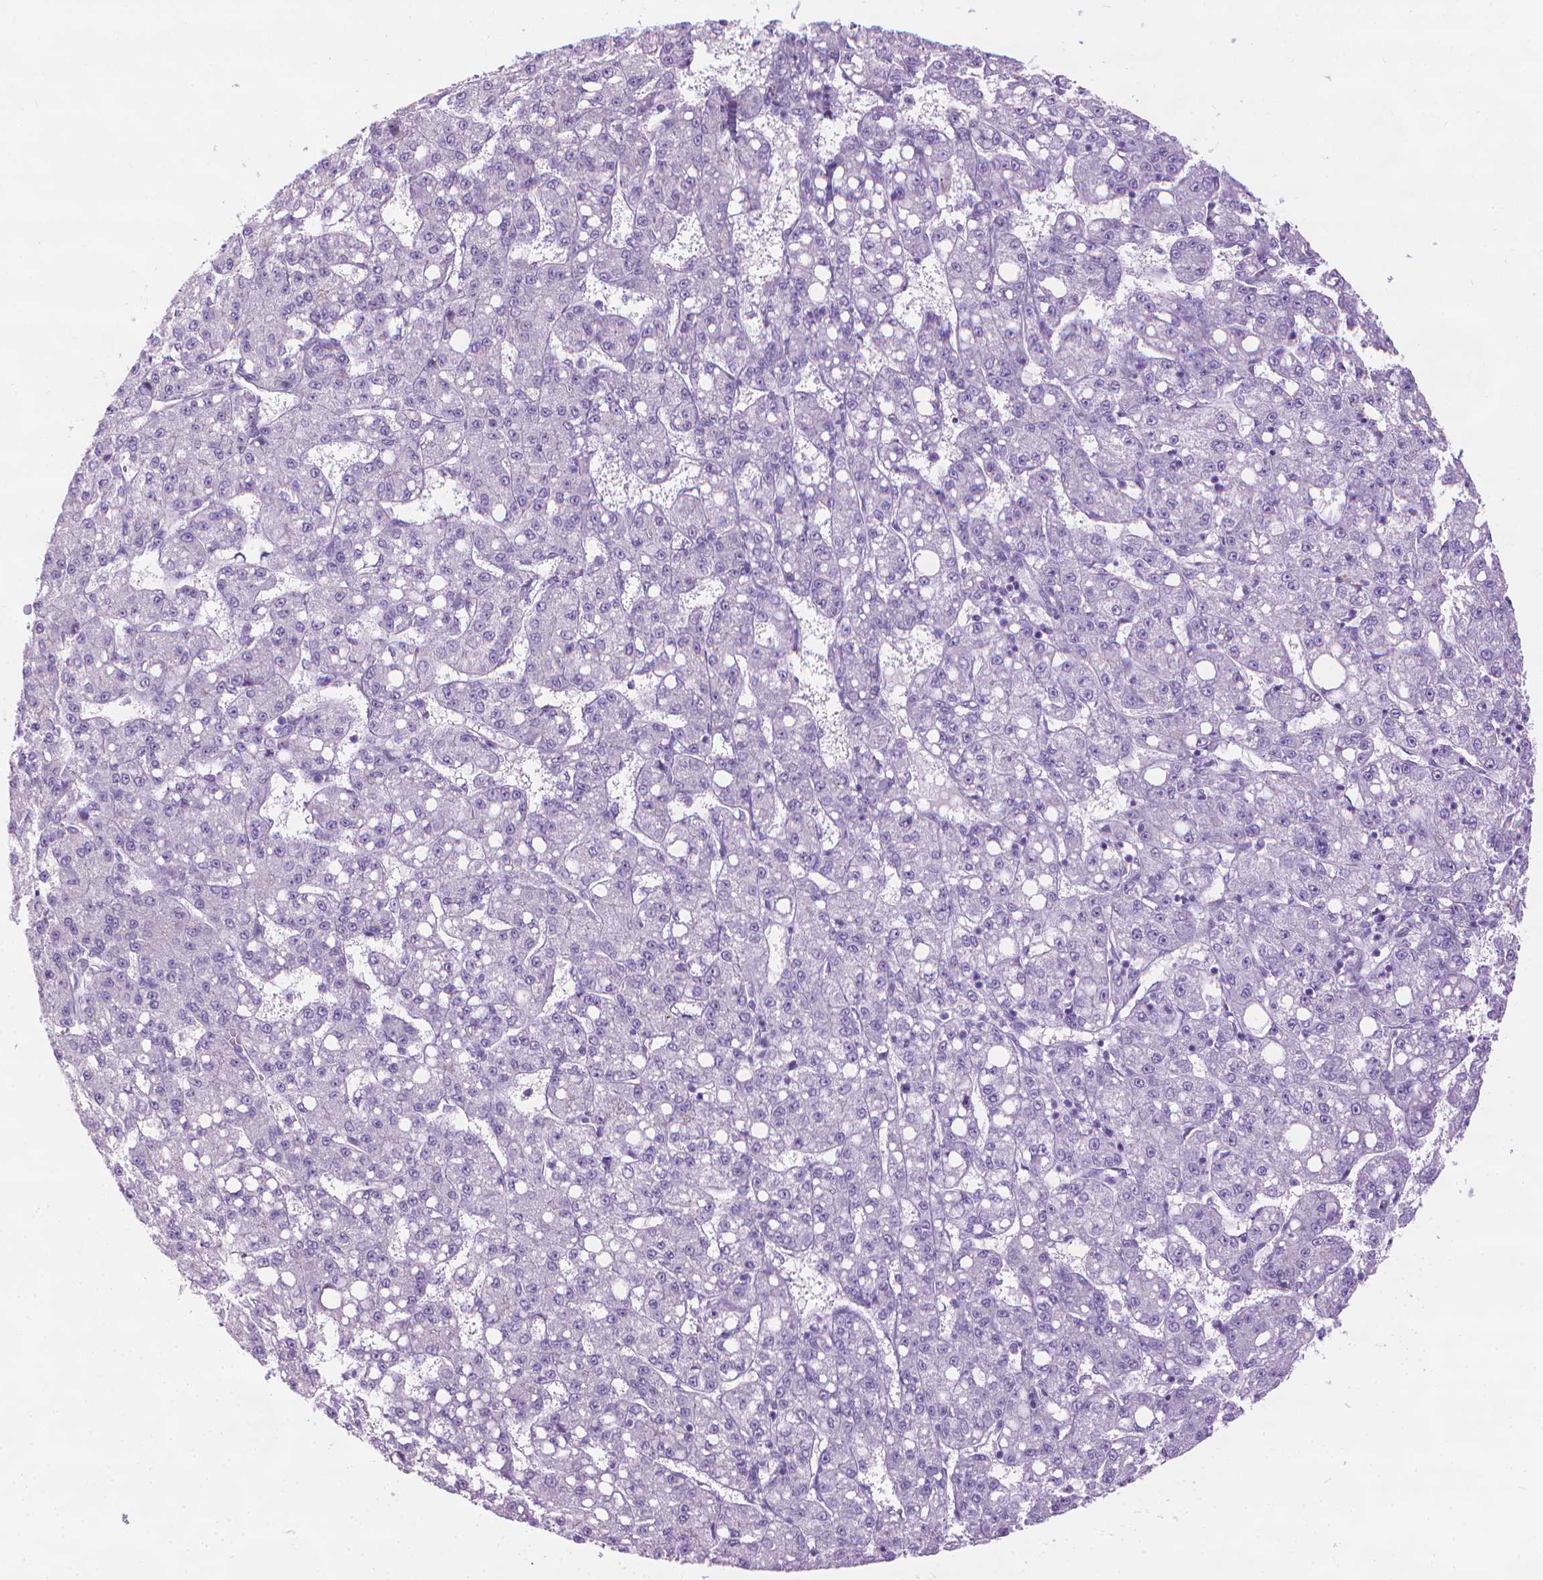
{"staining": {"intensity": "negative", "quantity": "none", "location": "none"}, "tissue": "liver cancer", "cell_type": "Tumor cells", "image_type": "cancer", "snomed": [{"axis": "morphology", "description": "Carcinoma, Hepatocellular, NOS"}, {"axis": "topography", "description": "Liver"}], "caption": "This image is of liver cancer (hepatocellular carcinoma) stained with IHC to label a protein in brown with the nuclei are counter-stained blue. There is no positivity in tumor cells. (DAB (3,3'-diaminobenzidine) immunohistochemistry with hematoxylin counter stain).", "gene": "DNAI7", "patient": {"sex": "female", "age": 65}}